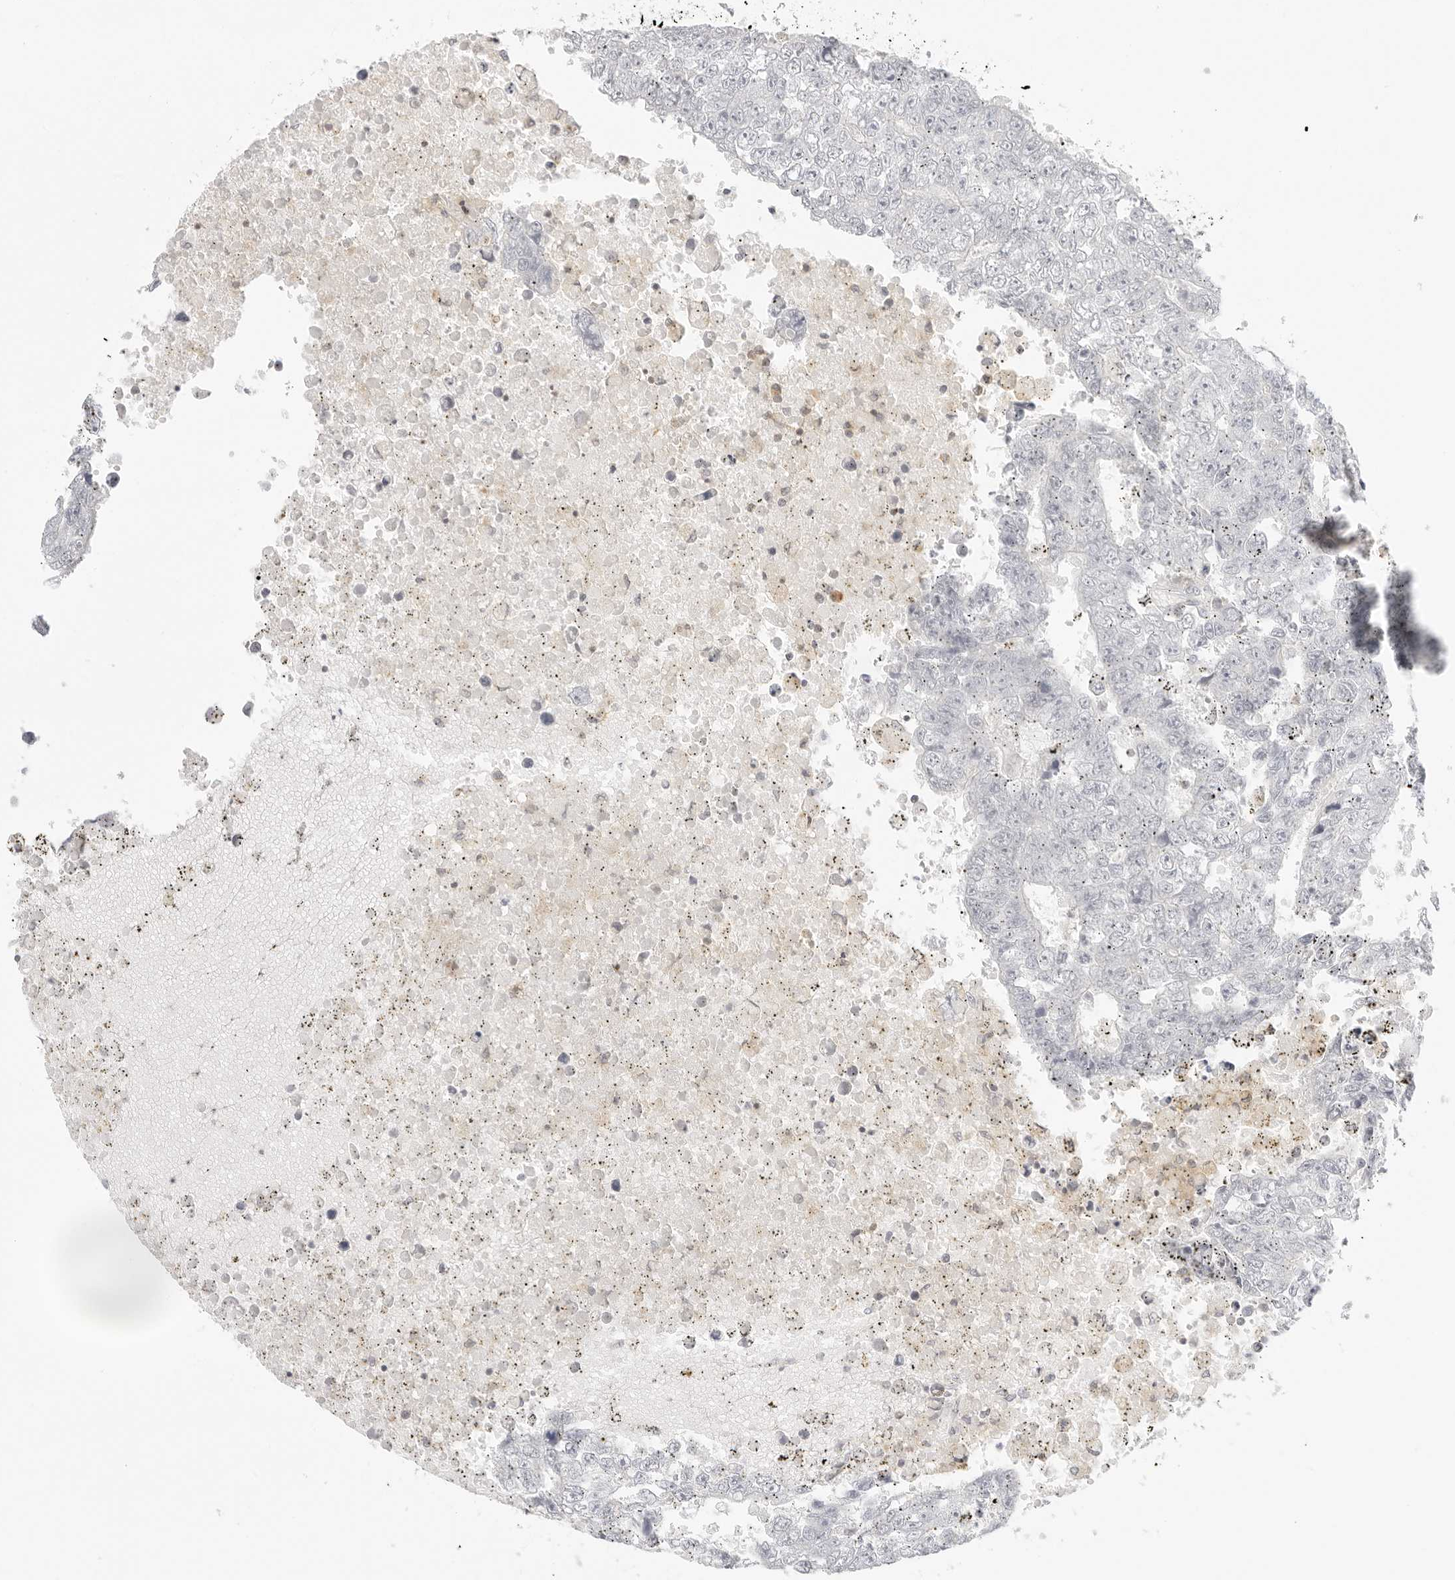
{"staining": {"intensity": "negative", "quantity": "none", "location": "none"}, "tissue": "testis cancer", "cell_type": "Tumor cells", "image_type": "cancer", "snomed": [{"axis": "morphology", "description": "Carcinoma, Embryonal, NOS"}, {"axis": "topography", "description": "Testis"}], "caption": "Embryonal carcinoma (testis) stained for a protein using IHC exhibits no staining tumor cells.", "gene": "TNFRSF14", "patient": {"sex": "male", "age": 25}}